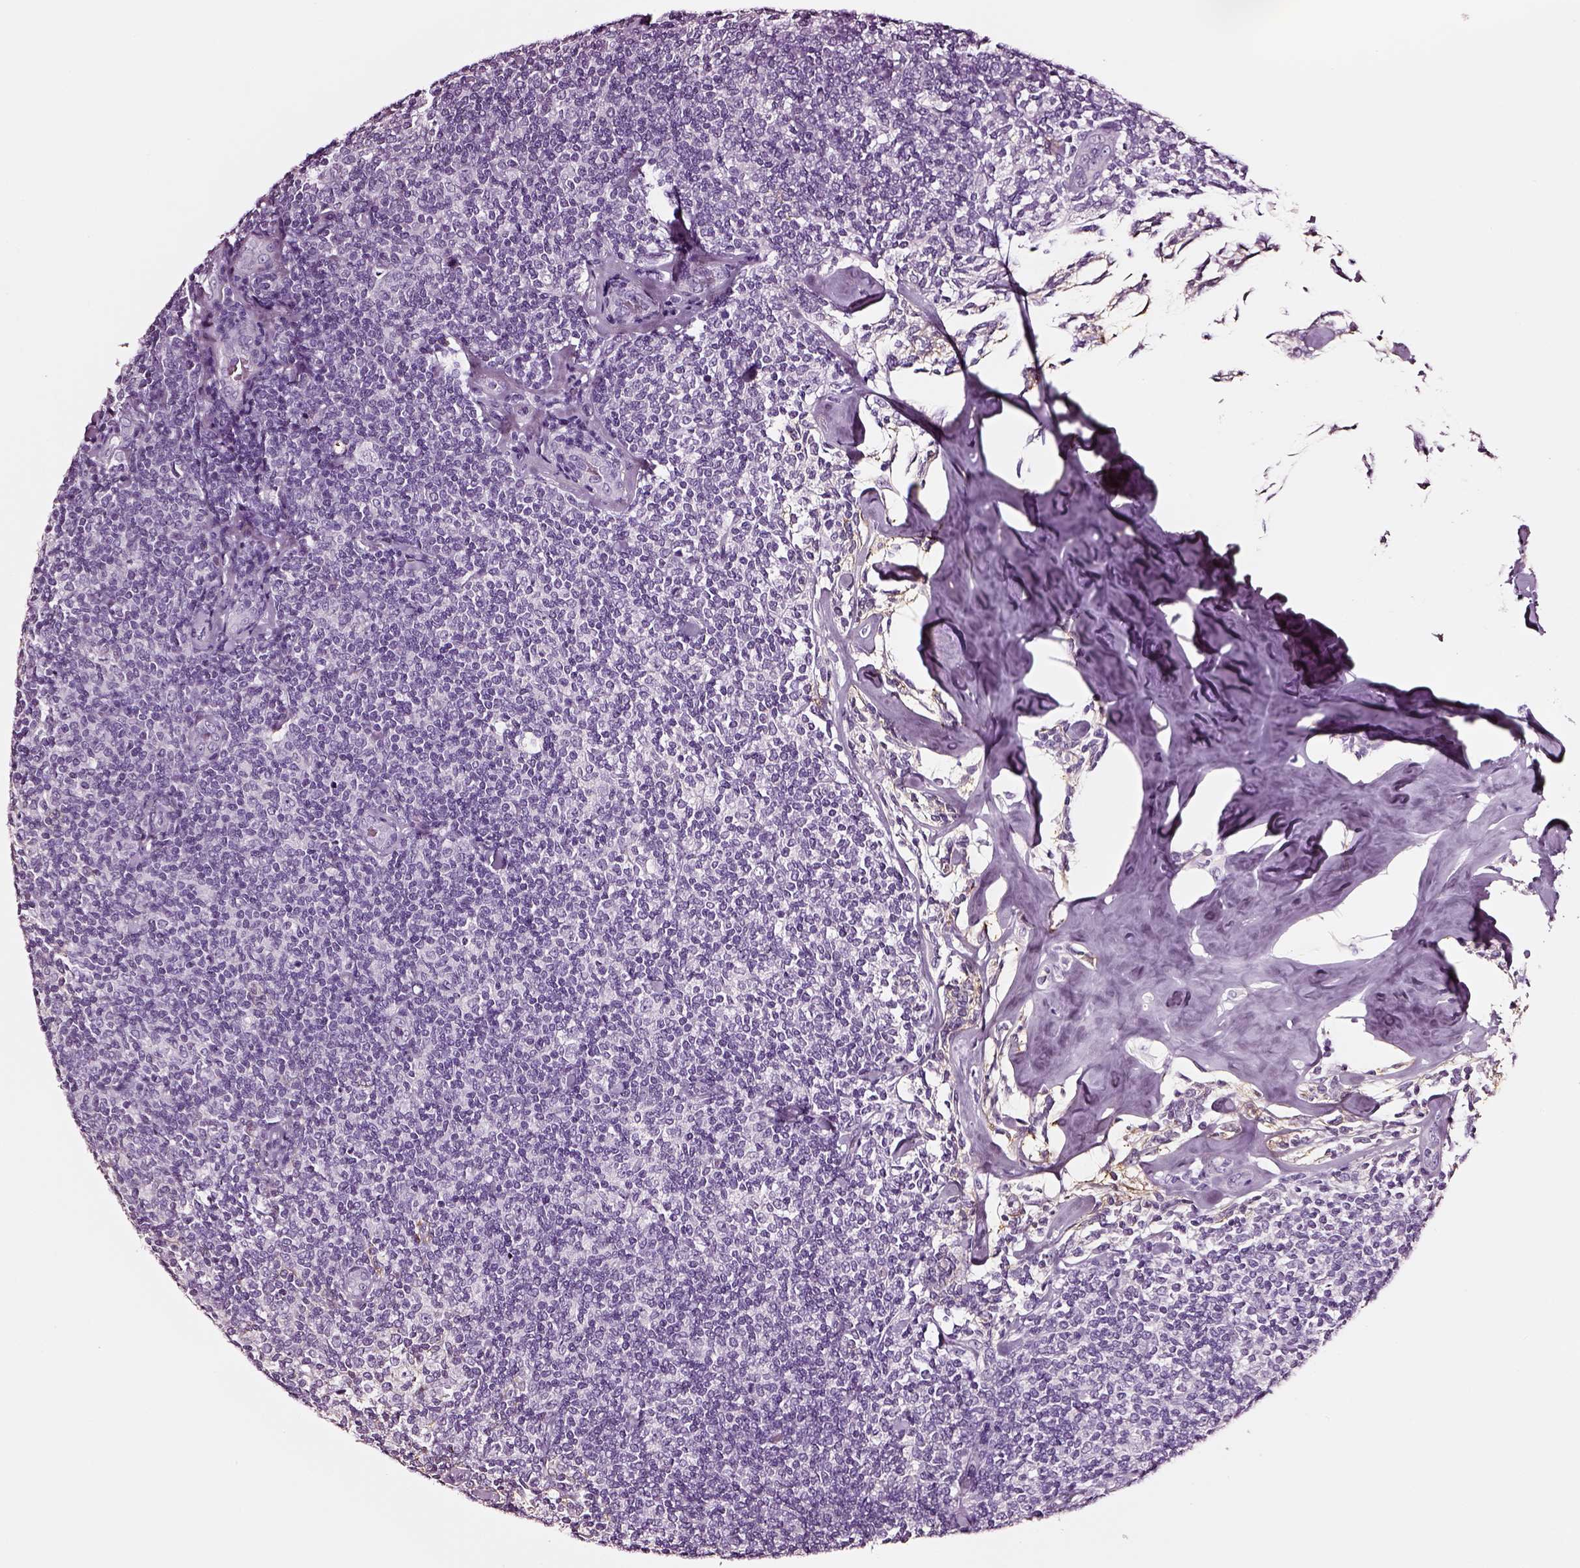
{"staining": {"intensity": "negative", "quantity": "none", "location": "none"}, "tissue": "lymphoma", "cell_type": "Tumor cells", "image_type": "cancer", "snomed": [{"axis": "morphology", "description": "Malignant lymphoma, non-Hodgkin's type, Low grade"}, {"axis": "topography", "description": "Lymph node"}], "caption": "An image of lymphoma stained for a protein displays no brown staining in tumor cells.", "gene": "DPEP1", "patient": {"sex": "female", "age": 56}}